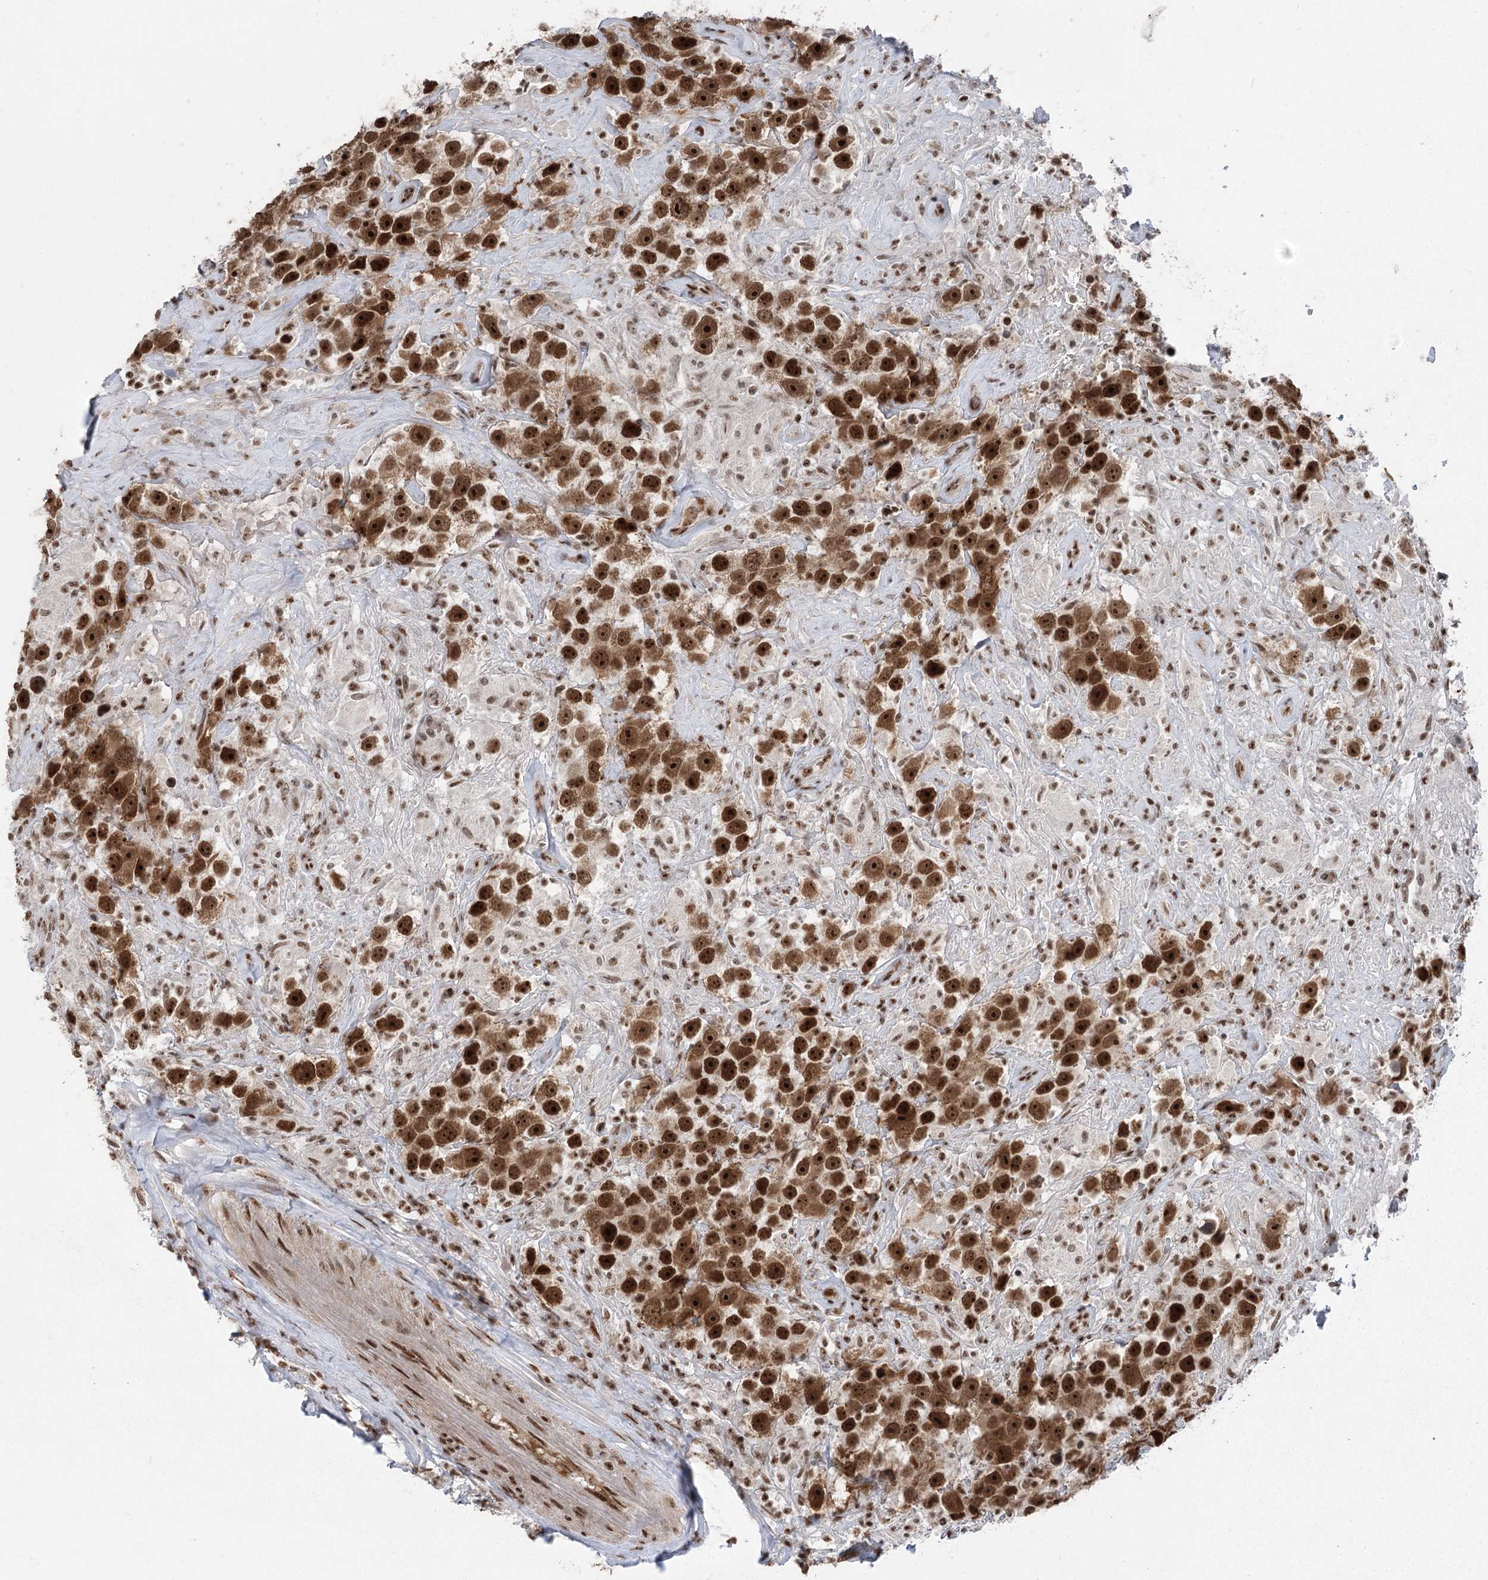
{"staining": {"intensity": "strong", "quantity": ">75%", "location": "nuclear"}, "tissue": "testis cancer", "cell_type": "Tumor cells", "image_type": "cancer", "snomed": [{"axis": "morphology", "description": "Seminoma, NOS"}, {"axis": "topography", "description": "Testis"}], "caption": "Seminoma (testis) stained with a brown dye reveals strong nuclear positive staining in approximately >75% of tumor cells.", "gene": "CGGBP1", "patient": {"sex": "male", "age": 49}}